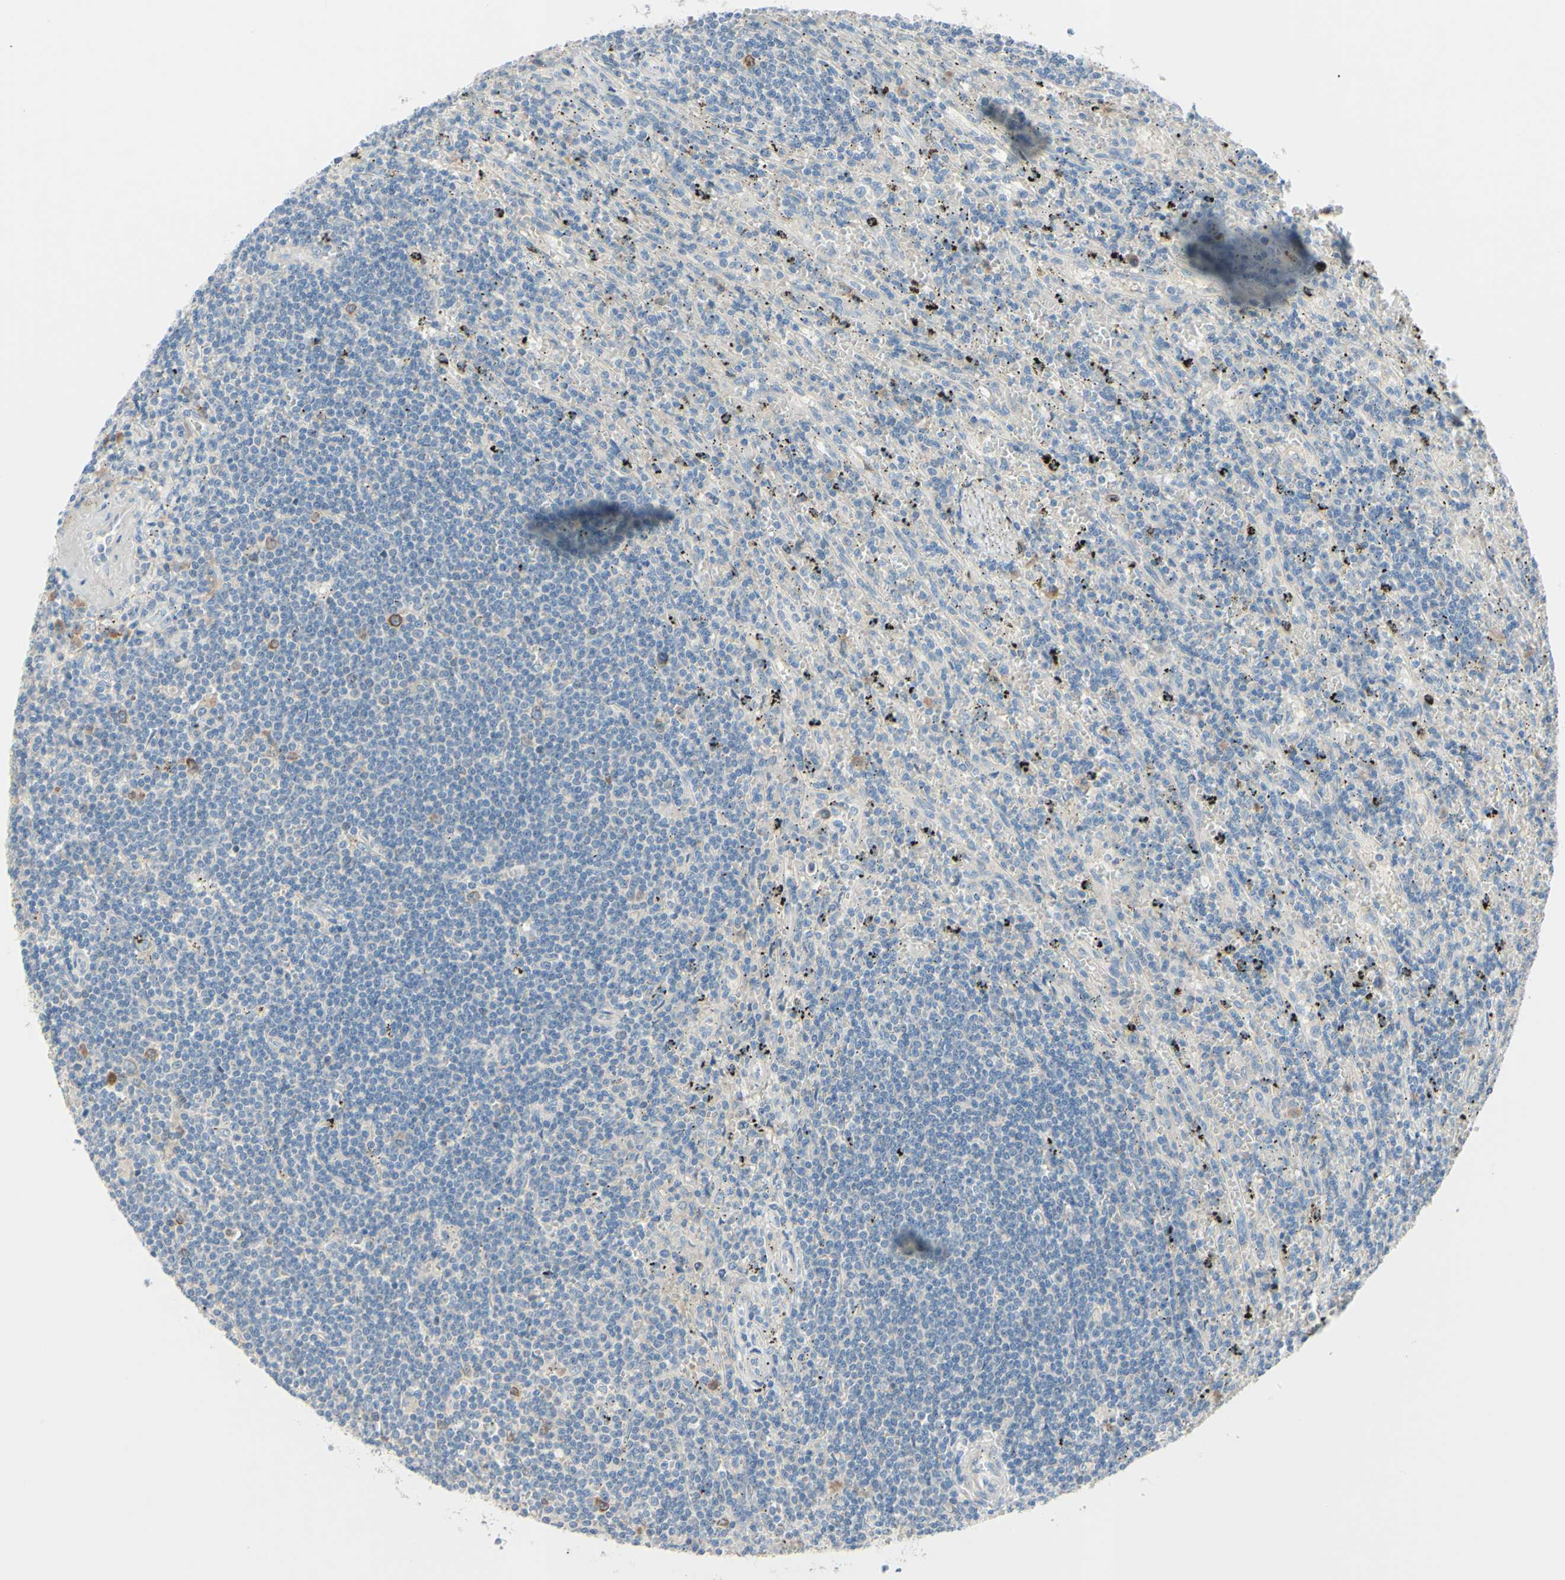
{"staining": {"intensity": "negative", "quantity": "none", "location": "none"}, "tissue": "lymphoma", "cell_type": "Tumor cells", "image_type": "cancer", "snomed": [{"axis": "morphology", "description": "Malignant lymphoma, non-Hodgkin's type, Low grade"}, {"axis": "topography", "description": "Spleen"}], "caption": "DAB (3,3'-diaminobenzidine) immunohistochemical staining of human lymphoma reveals no significant staining in tumor cells.", "gene": "FDFT1", "patient": {"sex": "male", "age": 76}}